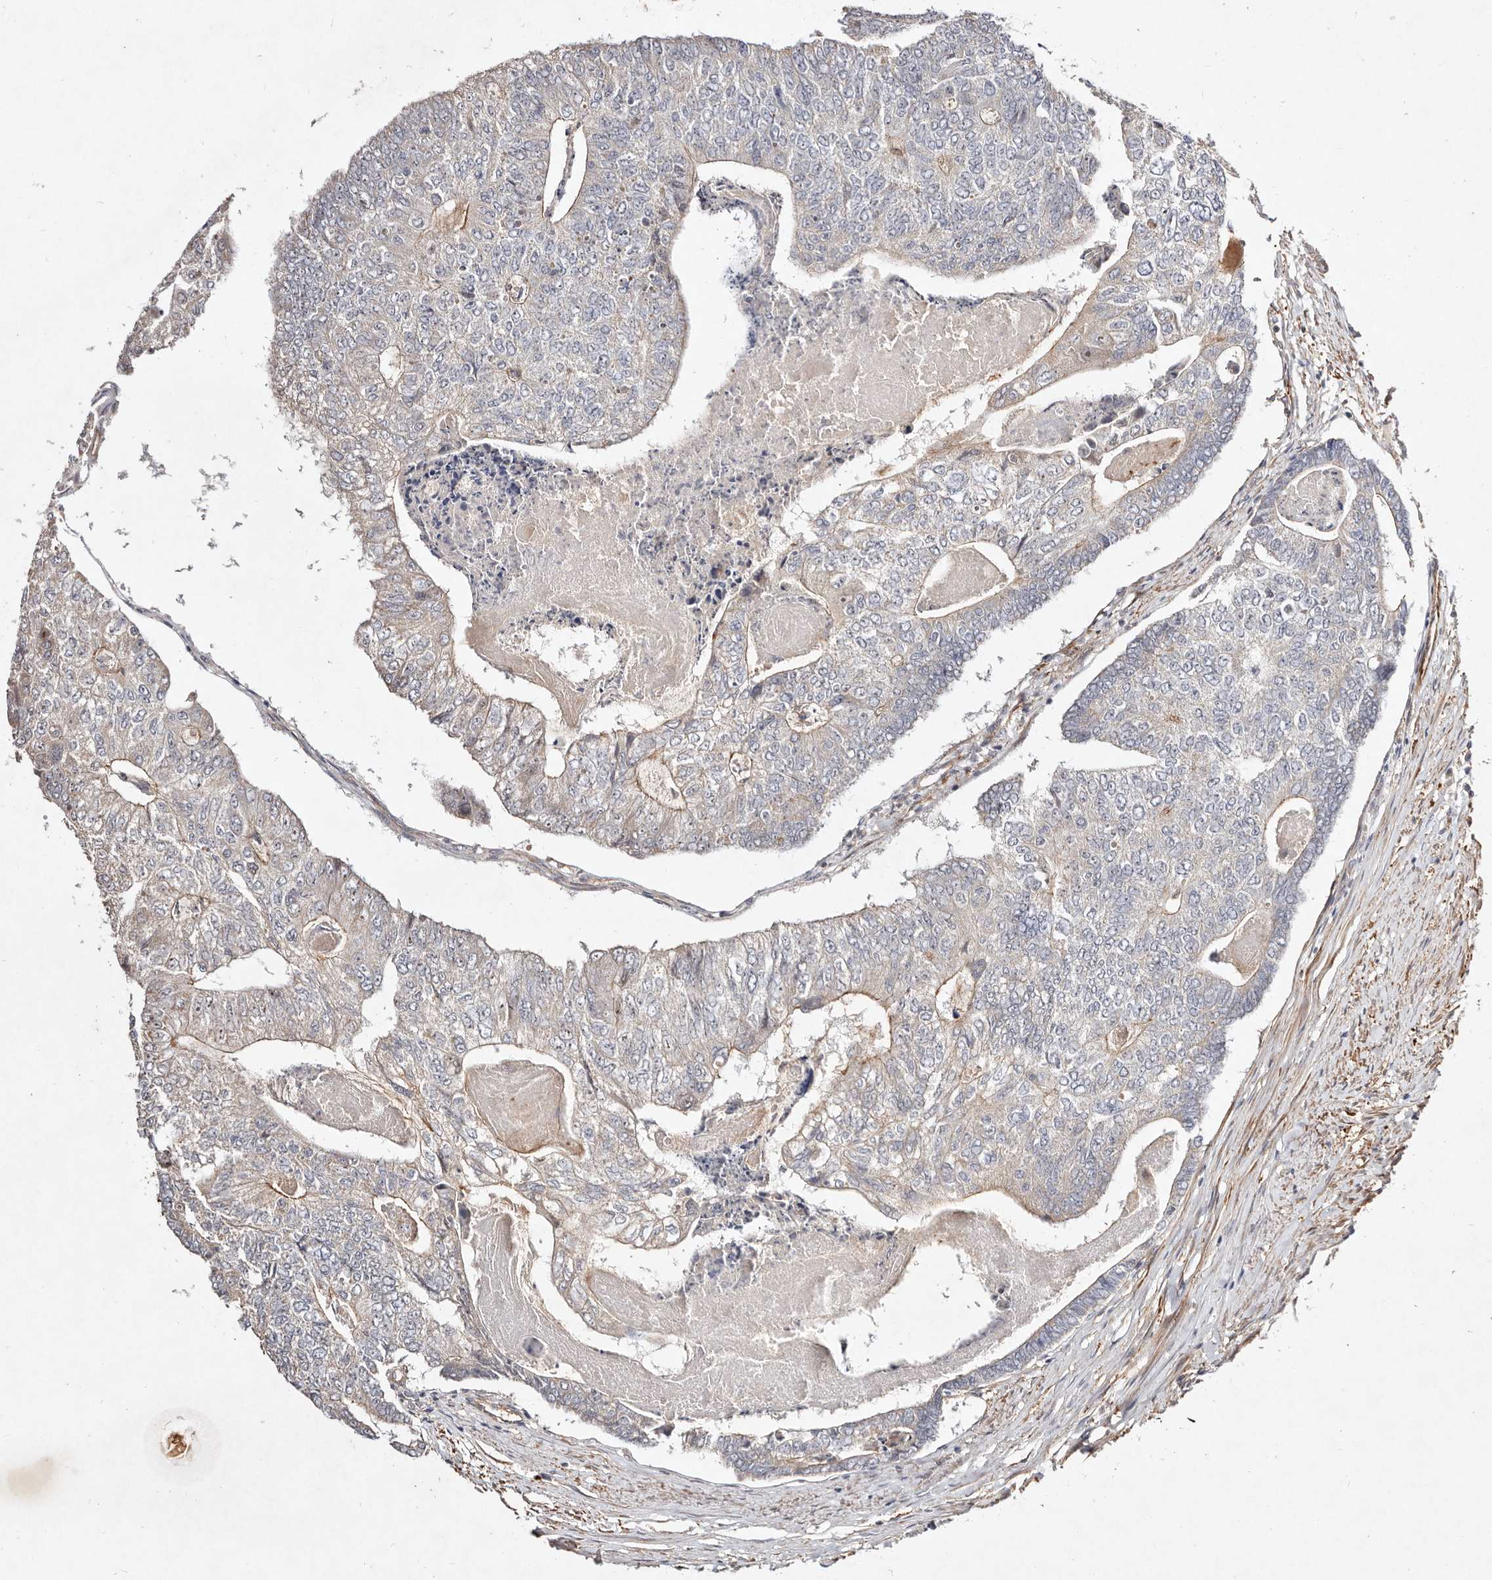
{"staining": {"intensity": "weak", "quantity": "<25%", "location": "cytoplasmic/membranous"}, "tissue": "colorectal cancer", "cell_type": "Tumor cells", "image_type": "cancer", "snomed": [{"axis": "morphology", "description": "Adenocarcinoma, NOS"}, {"axis": "topography", "description": "Colon"}], "caption": "A high-resolution photomicrograph shows IHC staining of colorectal adenocarcinoma, which exhibits no significant positivity in tumor cells.", "gene": "MTMR11", "patient": {"sex": "female", "age": 67}}